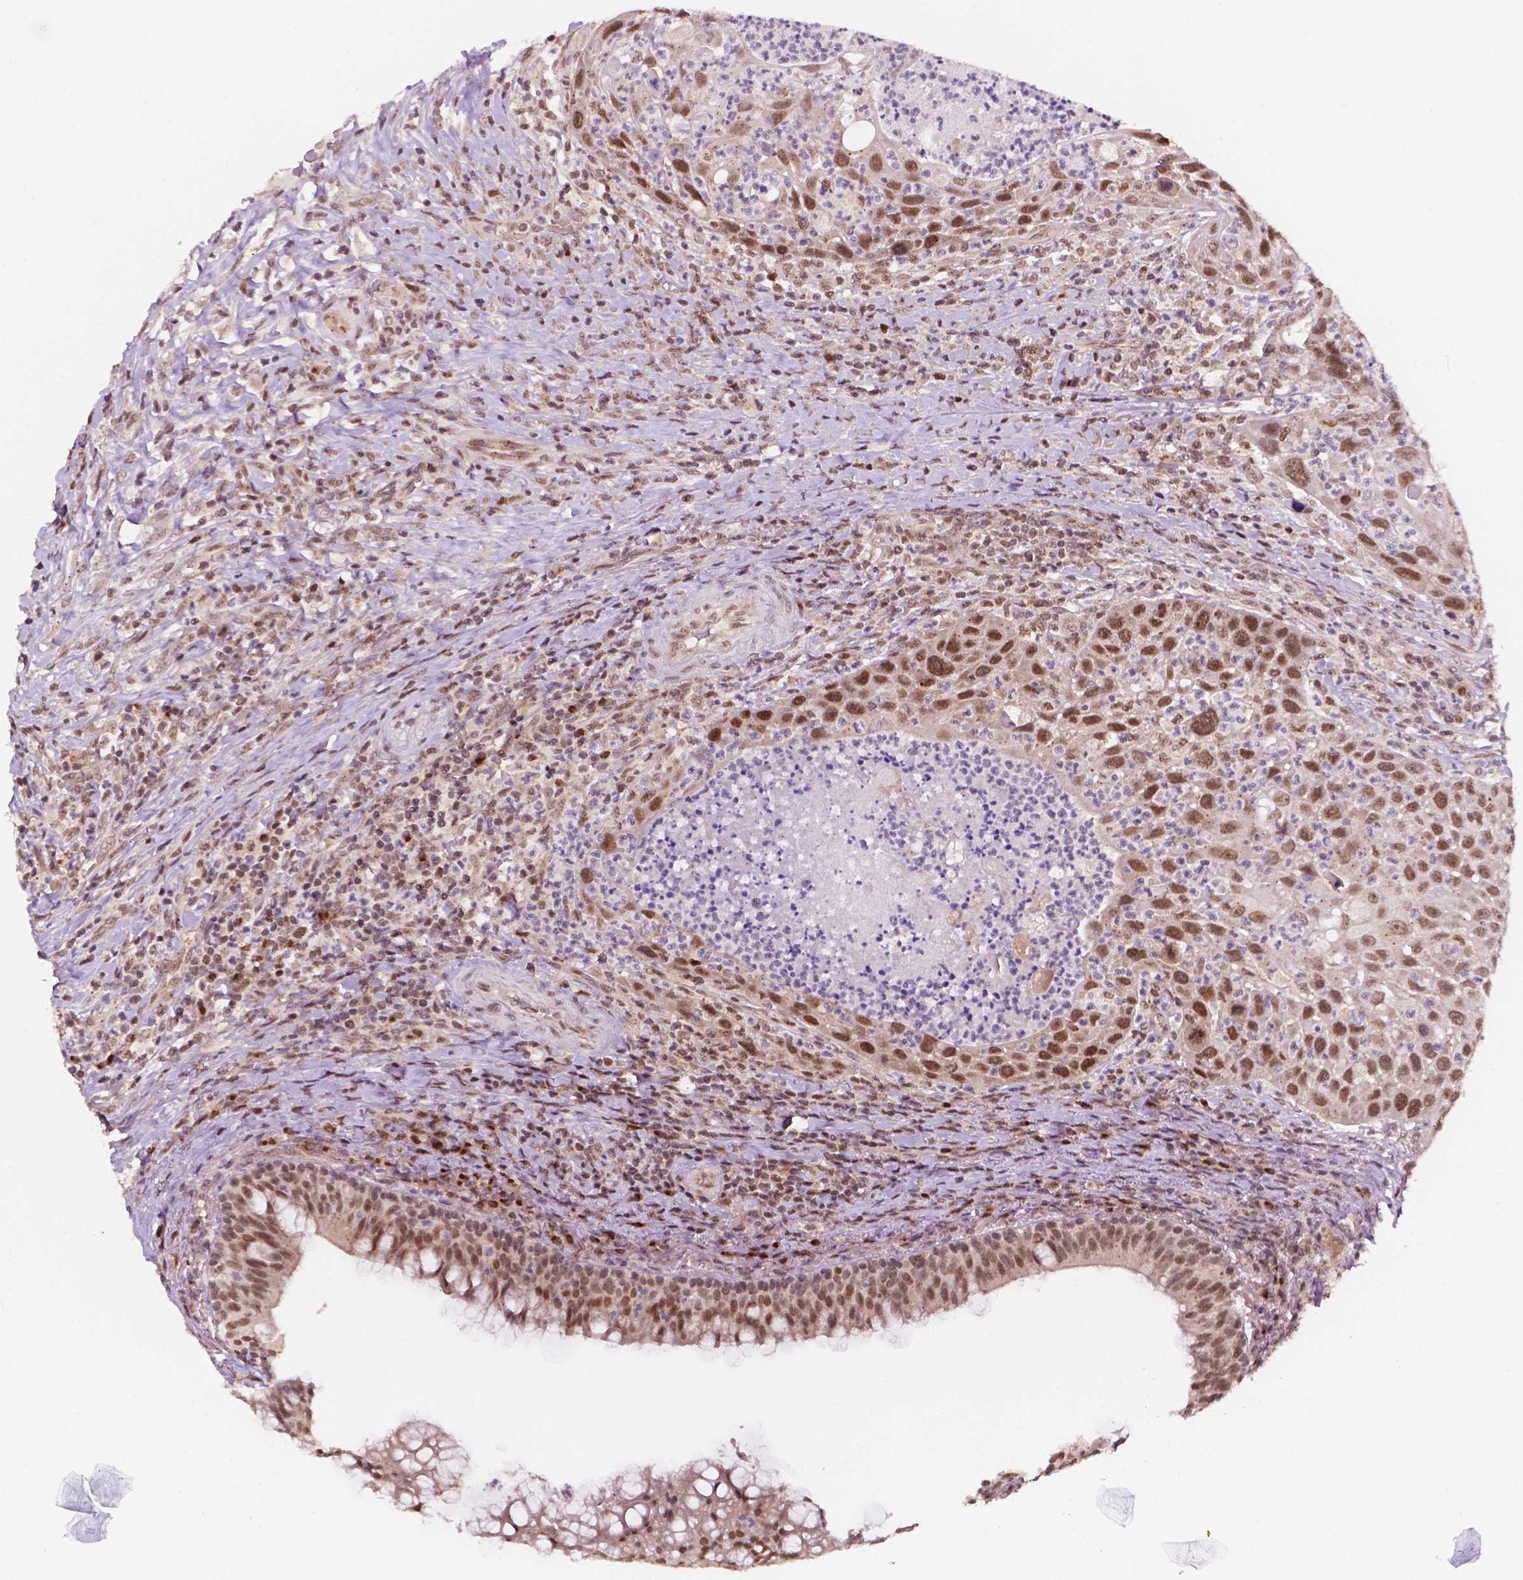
{"staining": {"intensity": "moderate", "quantity": ">75%", "location": "nuclear"}, "tissue": "head and neck cancer", "cell_type": "Tumor cells", "image_type": "cancer", "snomed": [{"axis": "morphology", "description": "Squamous cell carcinoma, NOS"}, {"axis": "topography", "description": "Head-Neck"}], "caption": "The photomicrograph displays a brown stain indicating the presence of a protein in the nuclear of tumor cells in head and neck cancer.", "gene": "PER2", "patient": {"sex": "male", "age": 69}}